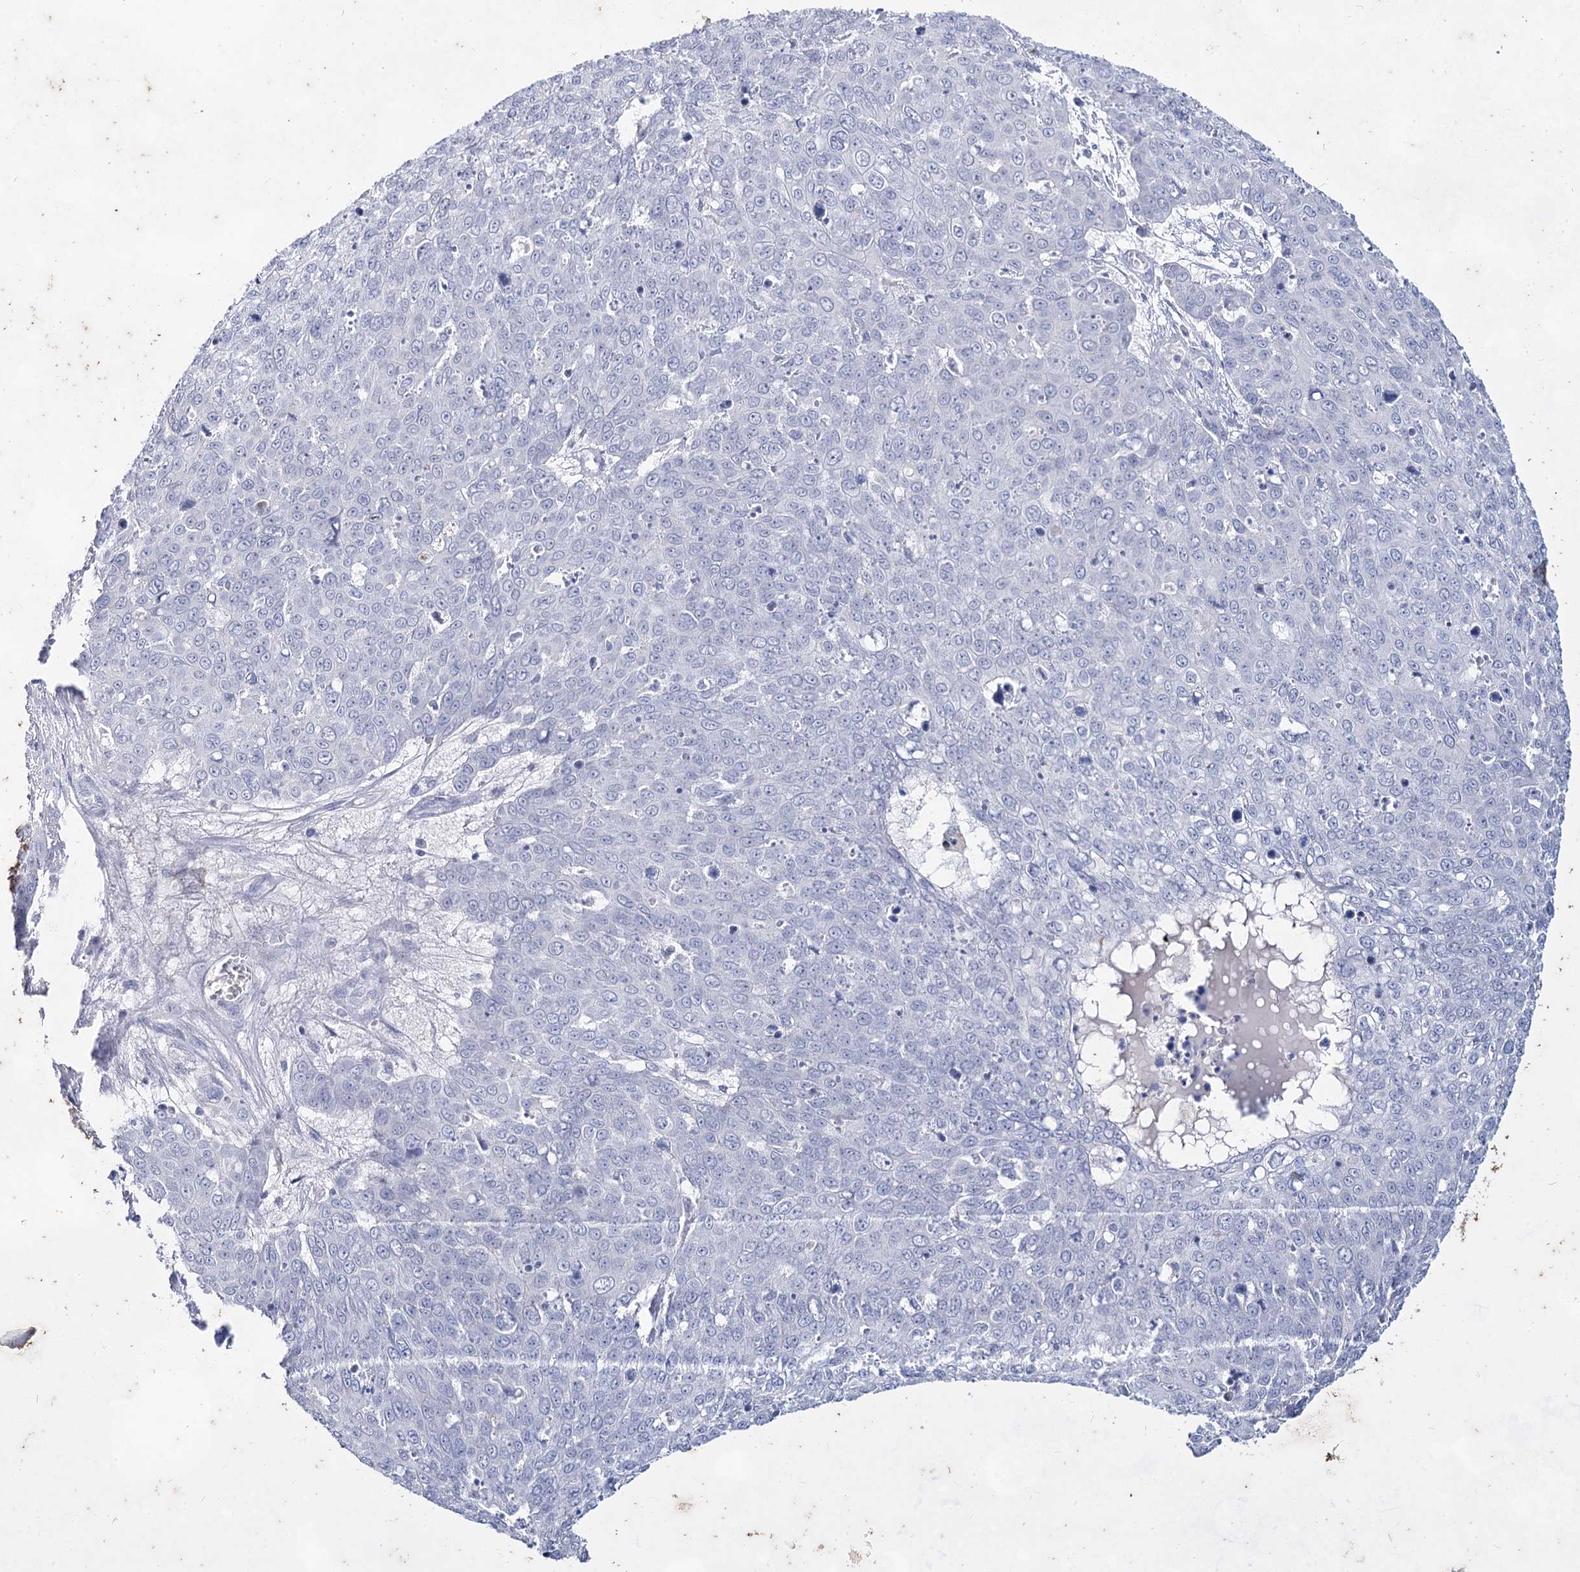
{"staining": {"intensity": "negative", "quantity": "none", "location": "none"}, "tissue": "skin cancer", "cell_type": "Tumor cells", "image_type": "cancer", "snomed": [{"axis": "morphology", "description": "Squamous cell carcinoma, NOS"}, {"axis": "topography", "description": "Skin"}], "caption": "This is an IHC histopathology image of human skin cancer (squamous cell carcinoma). There is no positivity in tumor cells.", "gene": "CCDC73", "patient": {"sex": "male", "age": 71}}